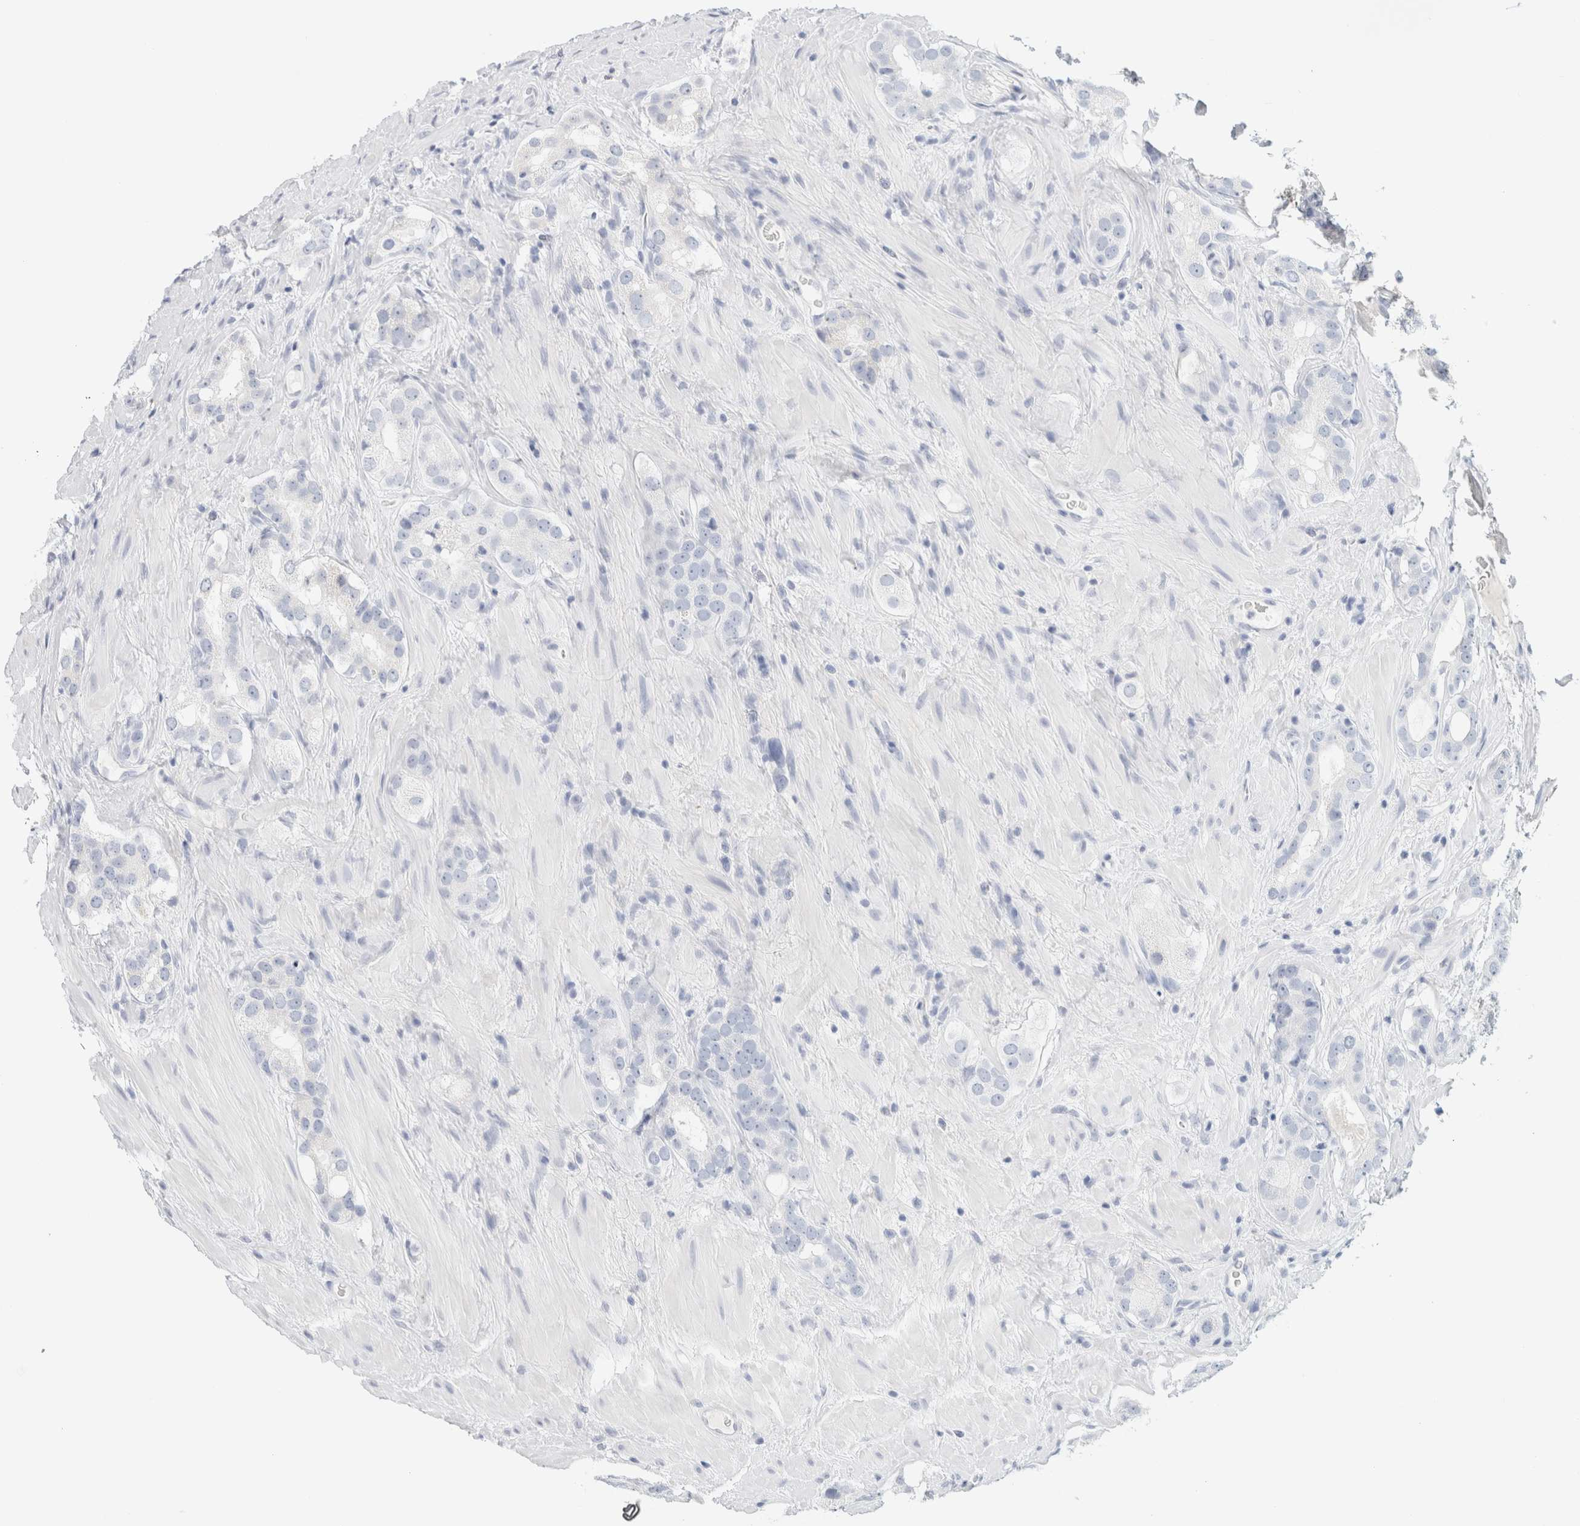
{"staining": {"intensity": "negative", "quantity": "none", "location": "none"}, "tissue": "prostate cancer", "cell_type": "Tumor cells", "image_type": "cancer", "snomed": [{"axis": "morphology", "description": "Adenocarcinoma, High grade"}, {"axis": "topography", "description": "Prostate"}], "caption": "DAB (3,3'-diaminobenzidine) immunohistochemical staining of prostate adenocarcinoma (high-grade) reveals no significant positivity in tumor cells.", "gene": "HEXD", "patient": {"sex": "male", "age": 63}}